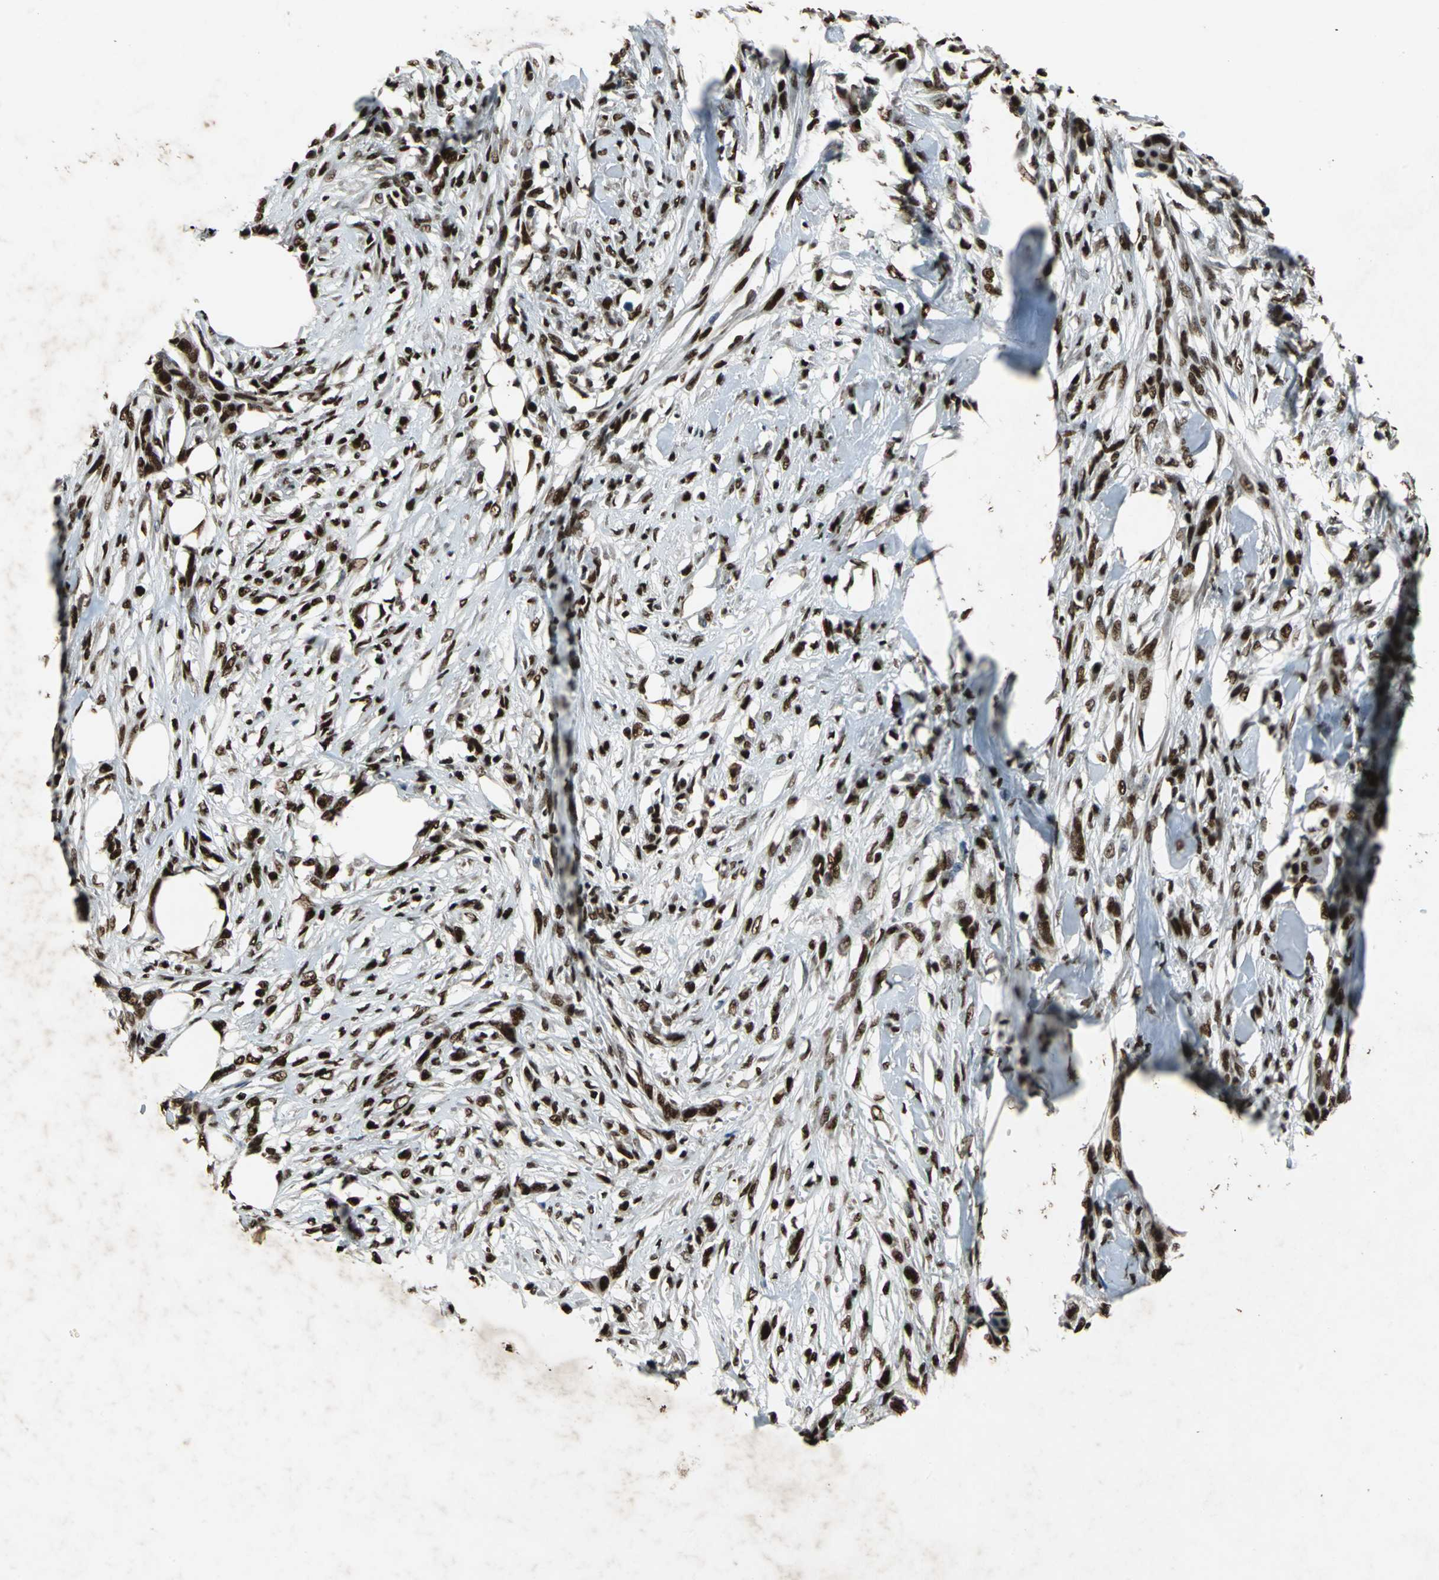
{"staining": {"intensity": "strong", "quantity": ">75%", "location": "nuclear"}, "tissue": "skin cancer", "cell_type": "Tumor cells", "image_type": "cancer", "snomed": [{"axis": "morphology", "description": "Normal tissue, NOS"}, {"axis": "morphology", "description": "Squamous cell carcinoma, NOS"}, {"axis": "topography", "description": "Skin"}], "caption": "Protein staining reveals strong nuclear staining in approximately >75% of tumor cells in skin cancer. (DAB = brown stain, brightfield microscopy at high magnification).", "gene": "ANP32A", "patient": {"sex": "female", "age": 59}}